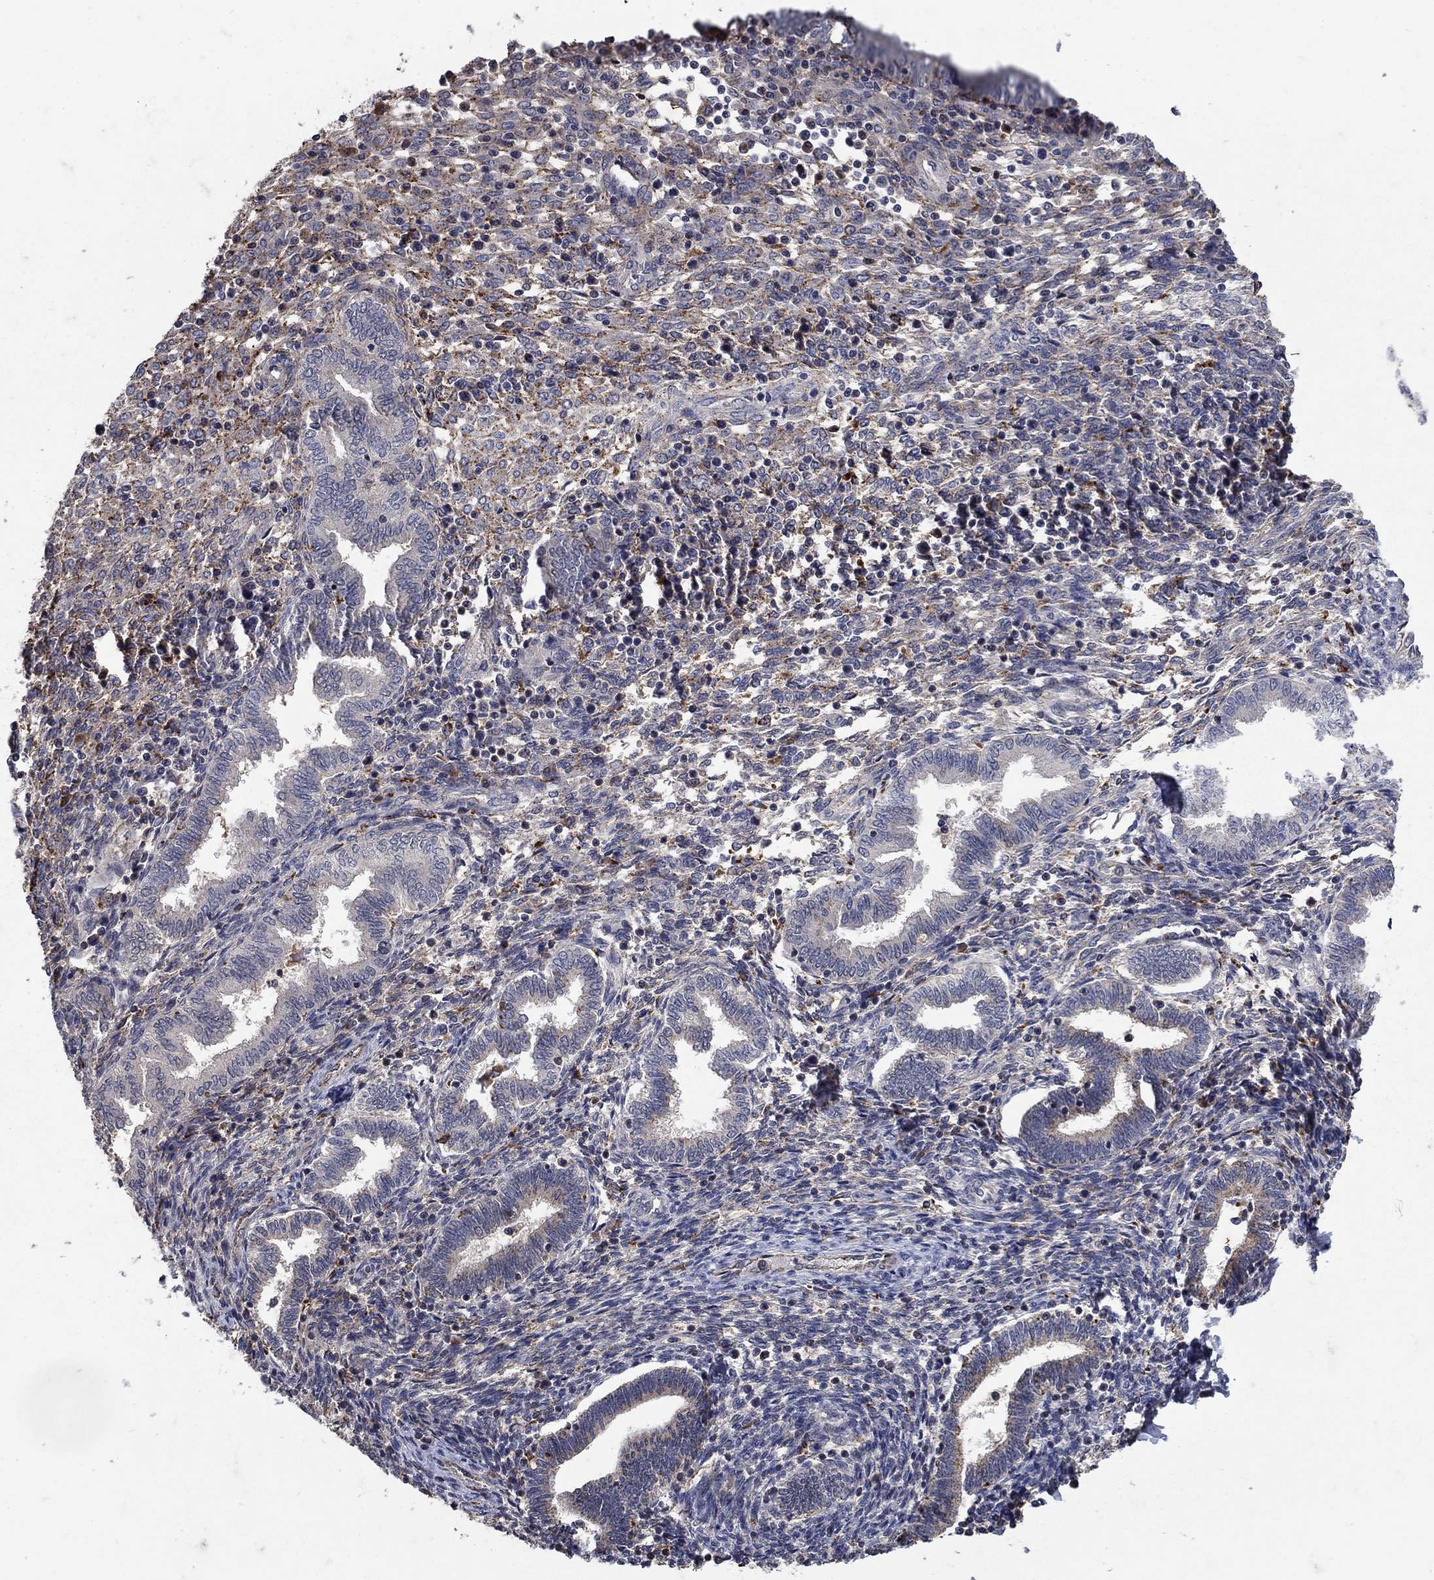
{"staining": {"intensity": "negative", "quantity": "none", "location": "none"}, "tissue": "endometrium", "cell_type": "Cells in endometrial stroma", "image_type": "normal", "snomed": [{"axis": "morphology", "description": "Normal tissue, NOS"}, {"axis": "topography", "description": "Endometrium"}], "caption": "Immunohistochemical staining of benign human endometrium reveals no significant staining in cells in endometrial stroma. (DAB (3,3'-diaminobenzidine) immunohistochemistry, high magnification).", "gene": "NPC2", "patient": {"sex": "female", "age": 42}}